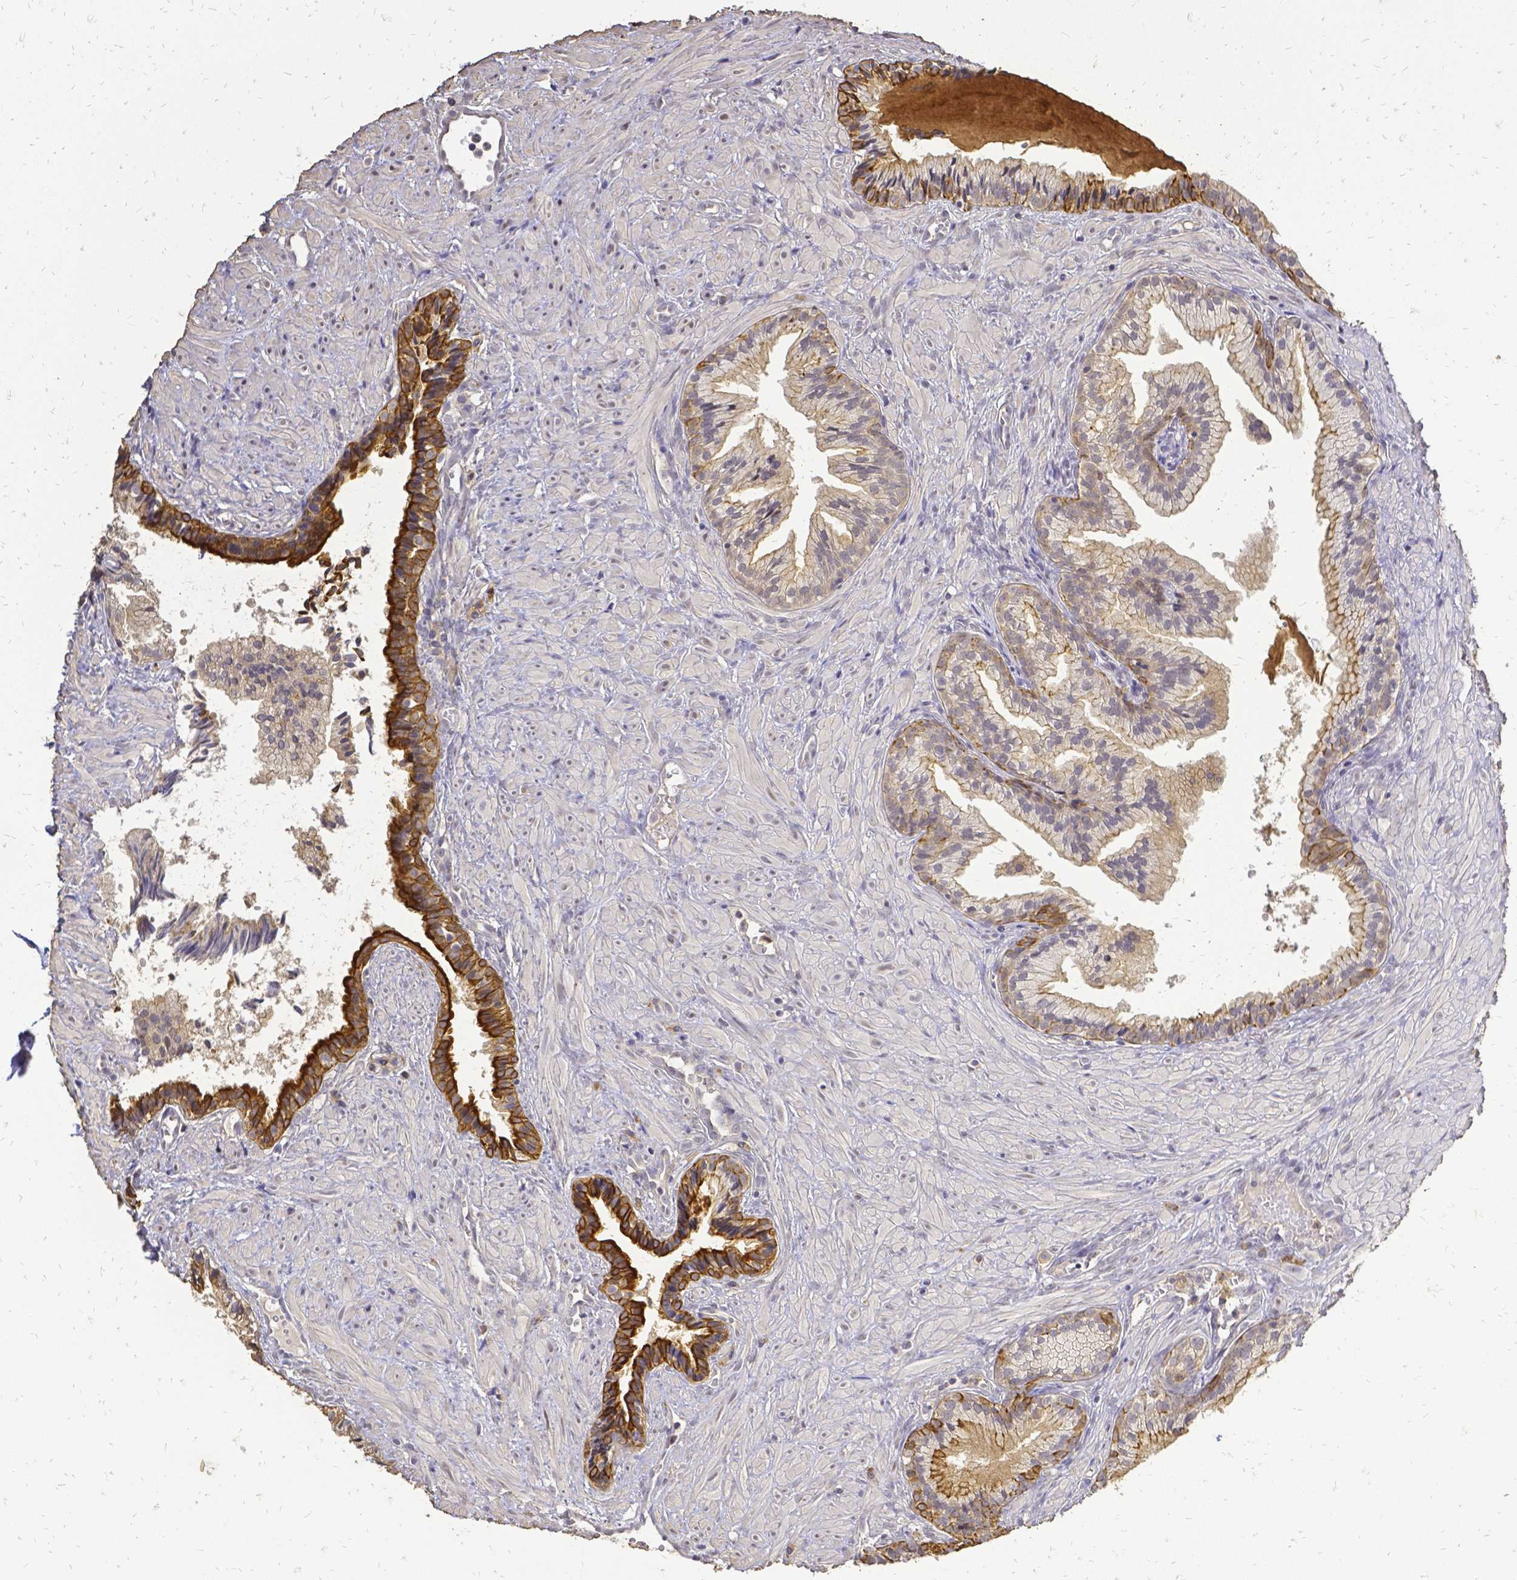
{"staining": {"intensity": "strong", "quantity": "<25%", "location": "cytoplasmic/membranous"}, "tissue": "prostate cancer", "cell_type": "Tumor cells", "image_type": "cancer", "snomed": [{"axis": "morphology", "description": "Adenocarcinoma, High grade"}, {"axis": "topography", "description": "Prostate"}], "caption": "Immunohistochemical staining of adenocarcinoma (high-grade) (prostate) displays strong cytoplasmic/membranous protein staining in about <25% of tumor cells.", "gene": "CIB1", "patient": {"sex": "male", "age": 81}}